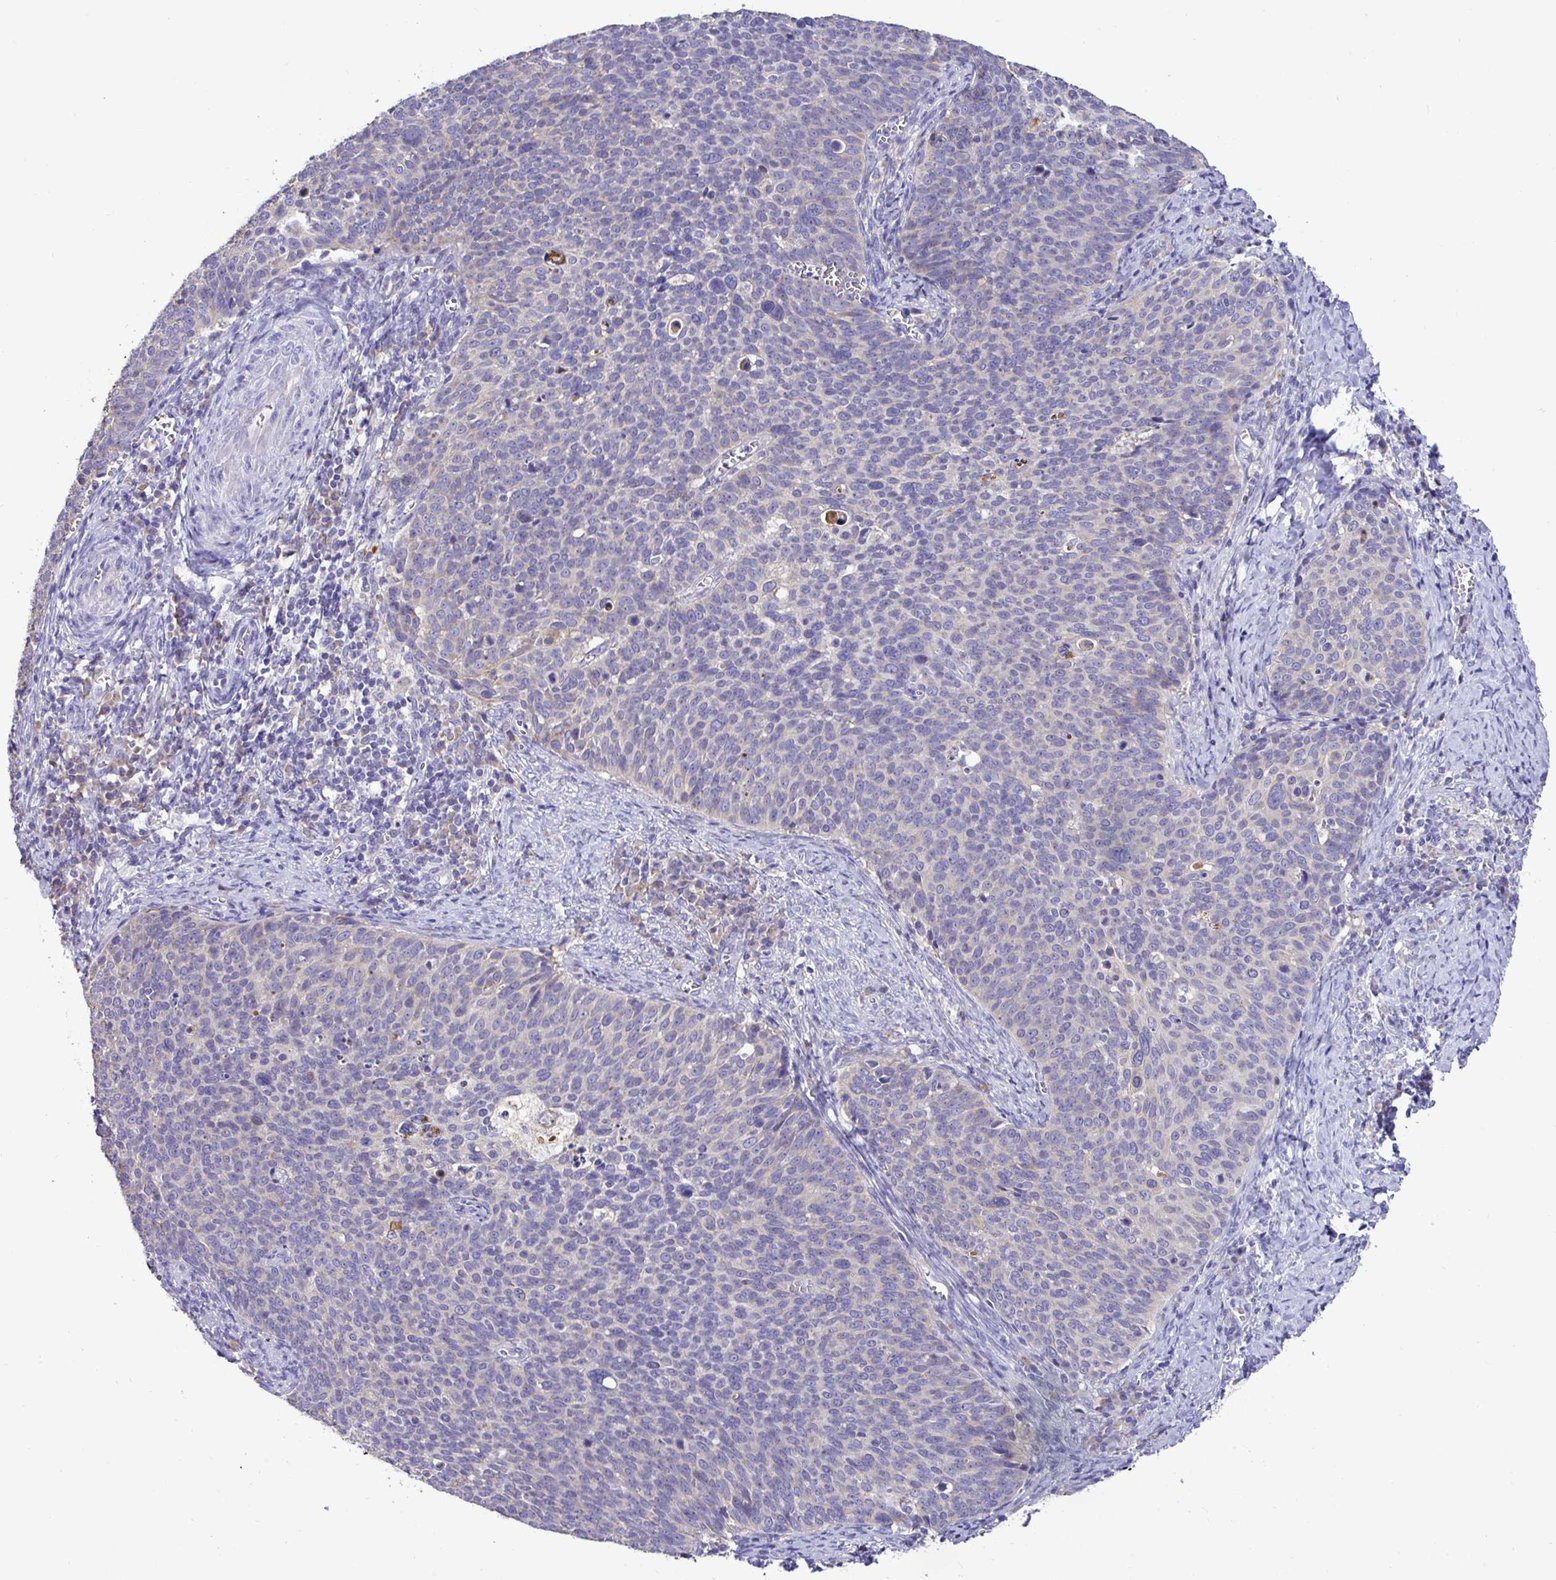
{"staining": {"intensity": "negative", "quantity": "none", "location": "none"}, "tissue": "cervical cancer", "cell_type": "Tumor cells", "image_type": "cancer", "snomed": [{"axis": "morphology", "description": "Normal tissue, NOS"}, {"axis": "morphology", "description": "Squamous cell carcinoma, NOS"}, {"axis": "topography", "description": "Cervix"}], "caption": "Immunohistochemistry histopathology image of squamous cell carcinoma (cervical) stained for a protein (brown), which exhibits no expression in tumor cells. The staining is performed using DAB brown chromogen with nuclei counter-stained in using hematoxylin.", "gene": "ST8SIA2", "patient": {"sex": "female", "age": 39}}